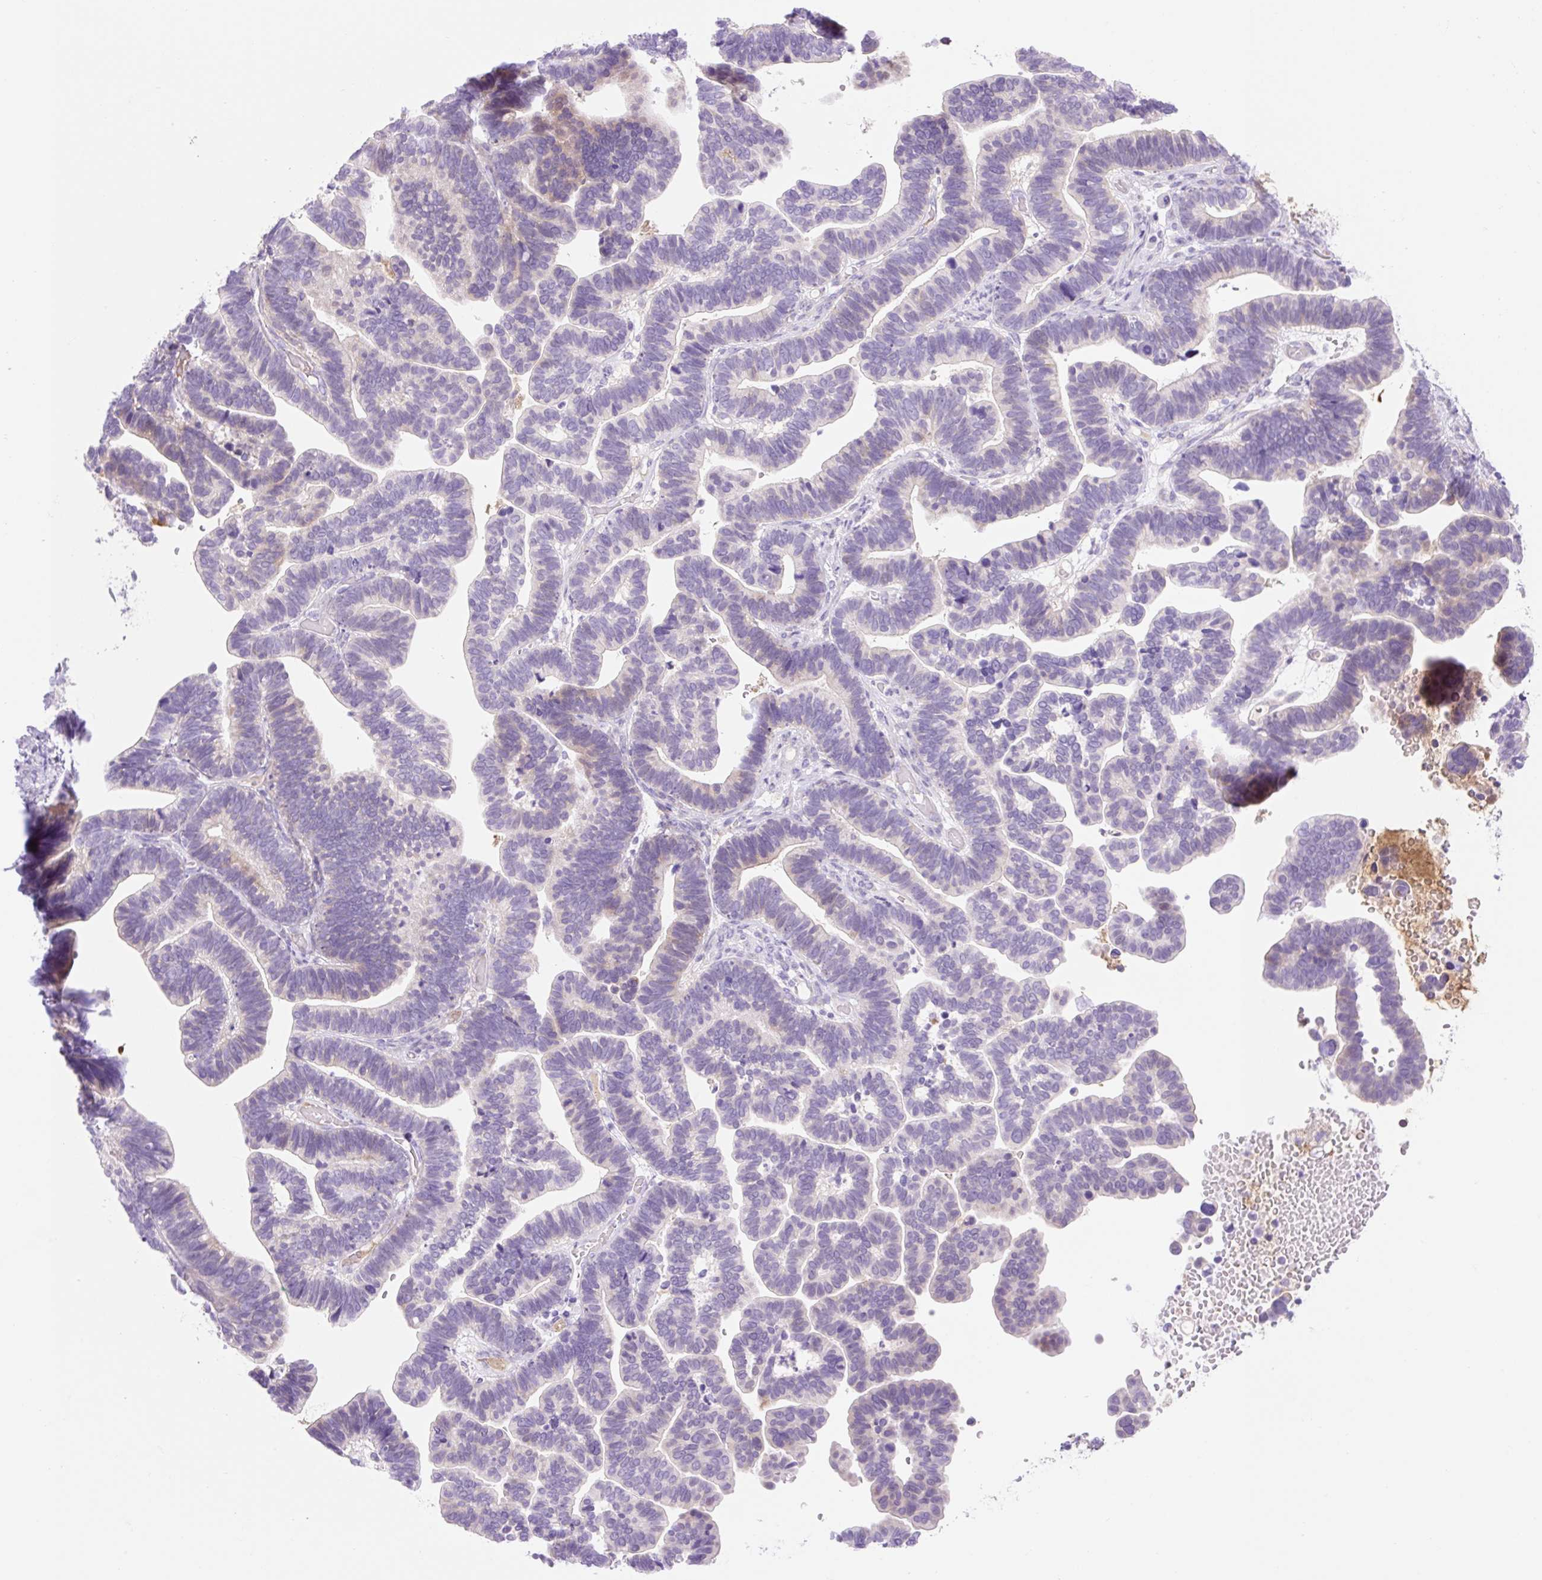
{"staining": {"intensity": "negative", "quantity": "none", "location": "none"}, "tissue": "ovarian cancer", "cell_type": "Tumor cells", "image_type": "cancer", "snomed": [{"axis": "morphology", "description": "Cystadenocarcinoma, serous, NOS"}, {"axis": "topography", "description": "Ovary"}], "caption": "This photomicrograph is of serous cystadenocarcinoma (ovarian) stained with IHC to label a protein in brown with the nuclei are counter-stained blue. There is no staining in tumor cells.", "gene": "ZNF121", "patient": {"sex": "female", "age": 56}}